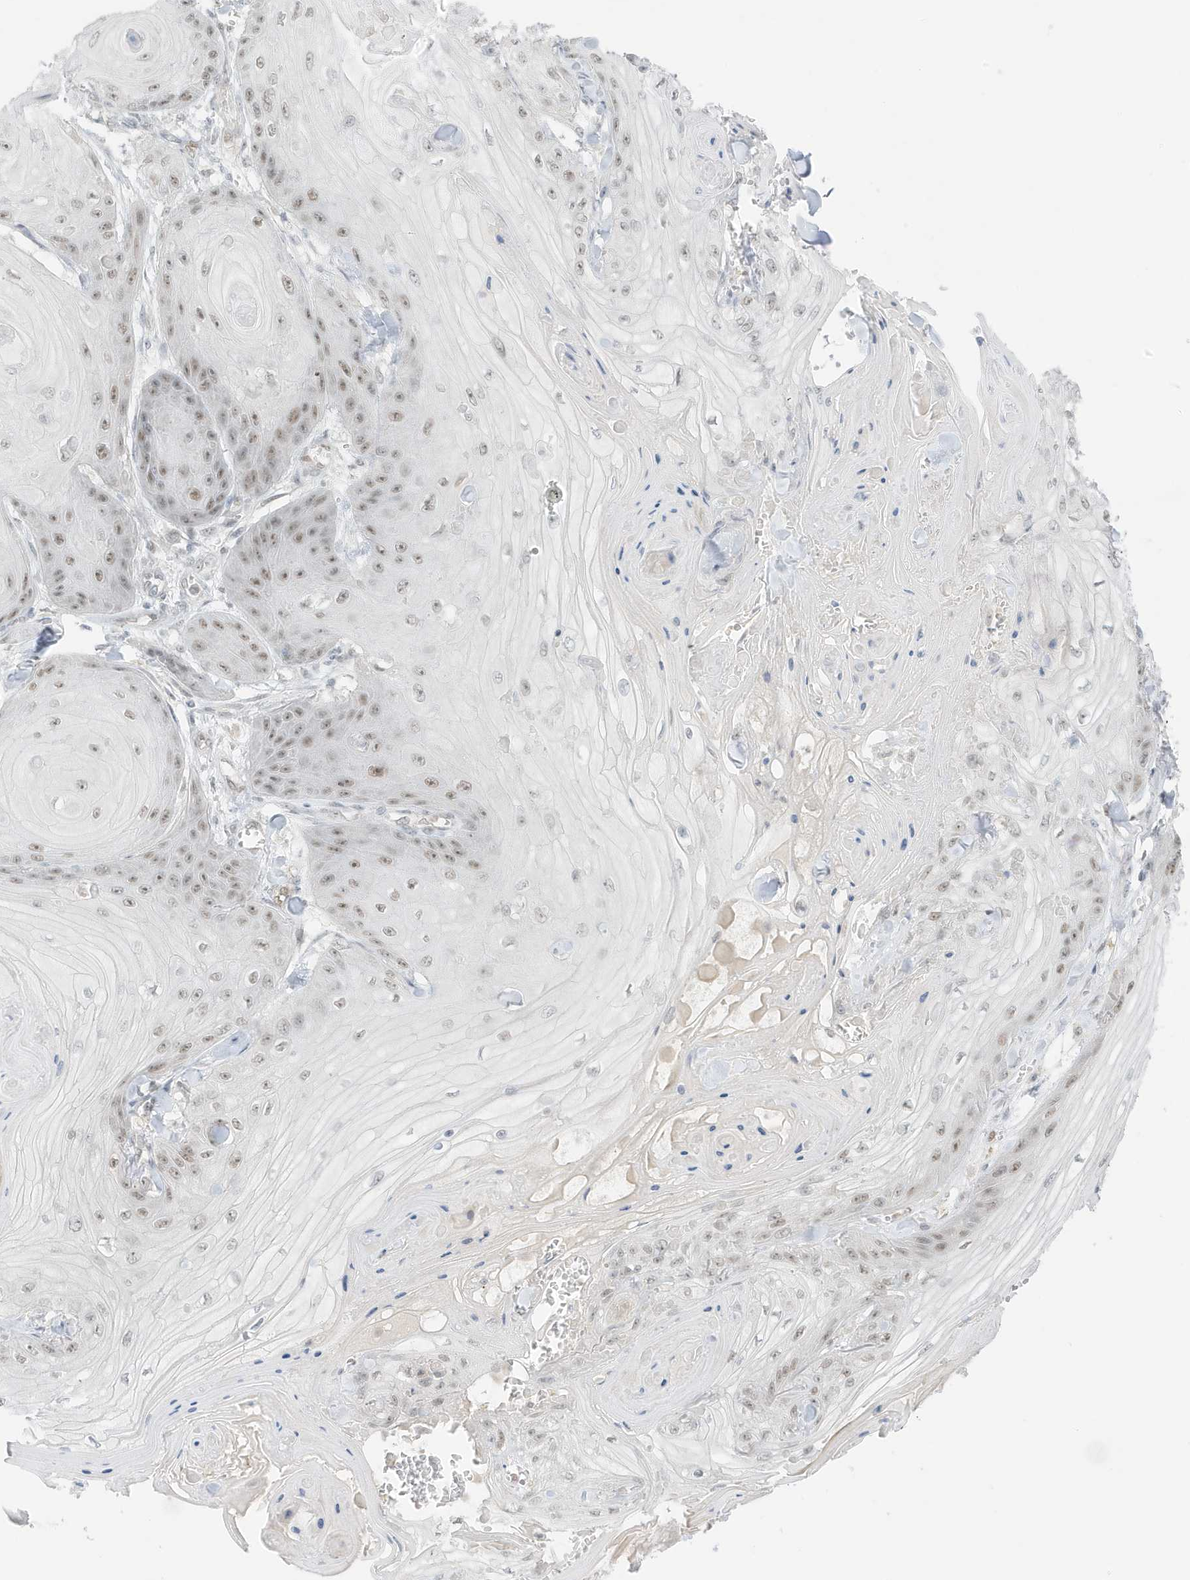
{"staining": {"intensity": "weak", "quantity": "25%-75%", "location": "nuclear"}, "tissue": "skin cancer", "cell_type": "Tumor cells", "image_type": "cancer", "snomed": [{"axis": "morphology", "description": "Squamous cell carcinoma, NOS"}, {"axis": "topography", "description": "Skin"}], "caption": "Squamous cell carcinoma (skin) tissue shows weak nuclear staining in approximately 25%-75% of tumor cells", "gene": "MSL3", "patient": {"sex": "male", "age": 74}}